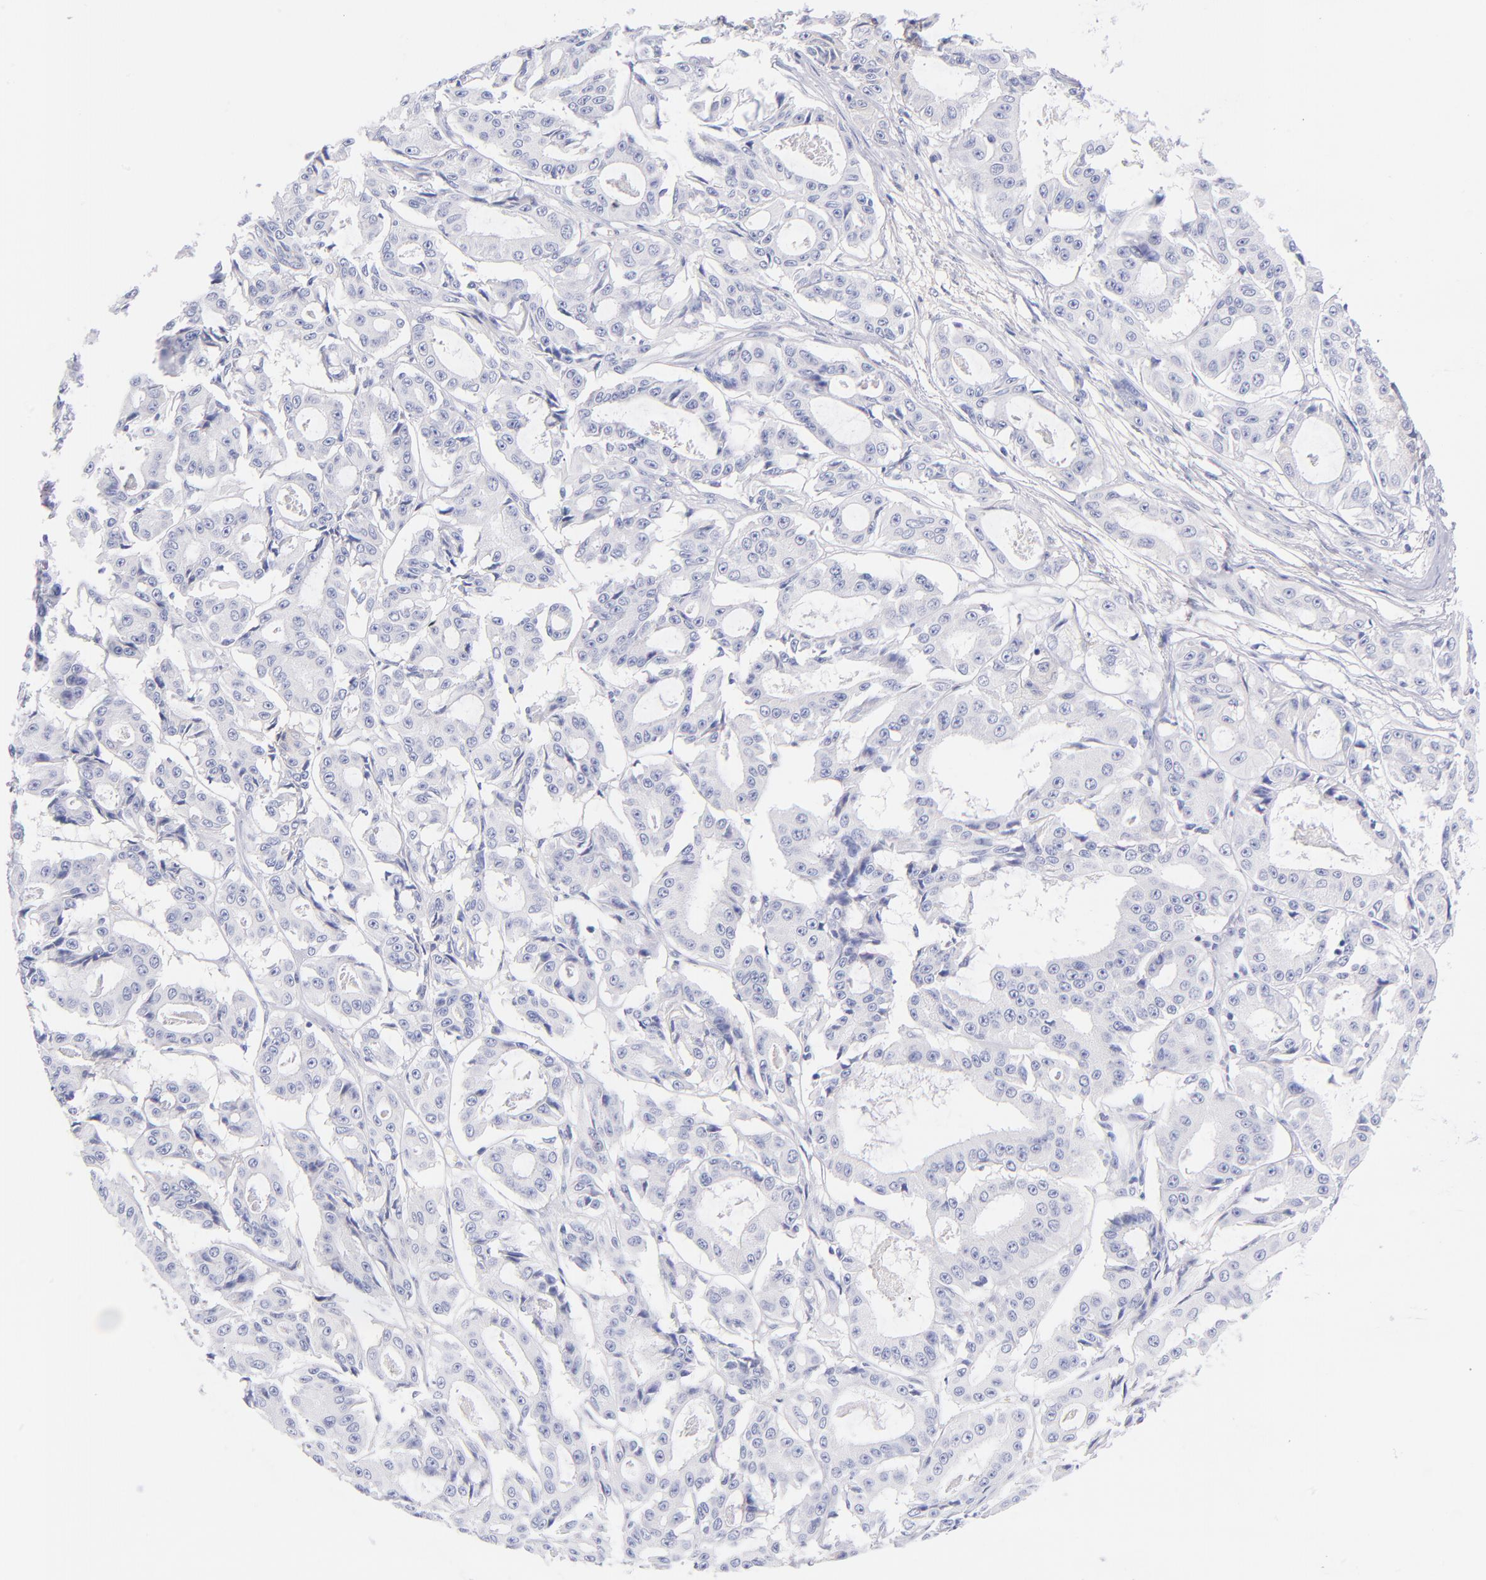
{"staining": {"intensity": "negative", "quantity": "none", "location": "none"}, "tissue": "ovarian cancer", "cell_type": "Tumor cells", "image_type": "cancer", "snomed": [{"axis": "morphology", "description": "Carcinoma, endometroid"}, {"axis": "topography", "description": "Ovary"}], "caption": "High power microscopy micrograph of an IHC histopathology image of ovarian cancer (endometroid carcinoma), revealing no significant expression in tumor cells. The staining was performed using DAB (3,3'-diaminobenzidine) to visualize the protein expression in brown, while the nuclei were stained in blue with hematoxylin (Magnification: 20x).", "gene": "HP", "patient": {"sex": "female", "age": 61}}